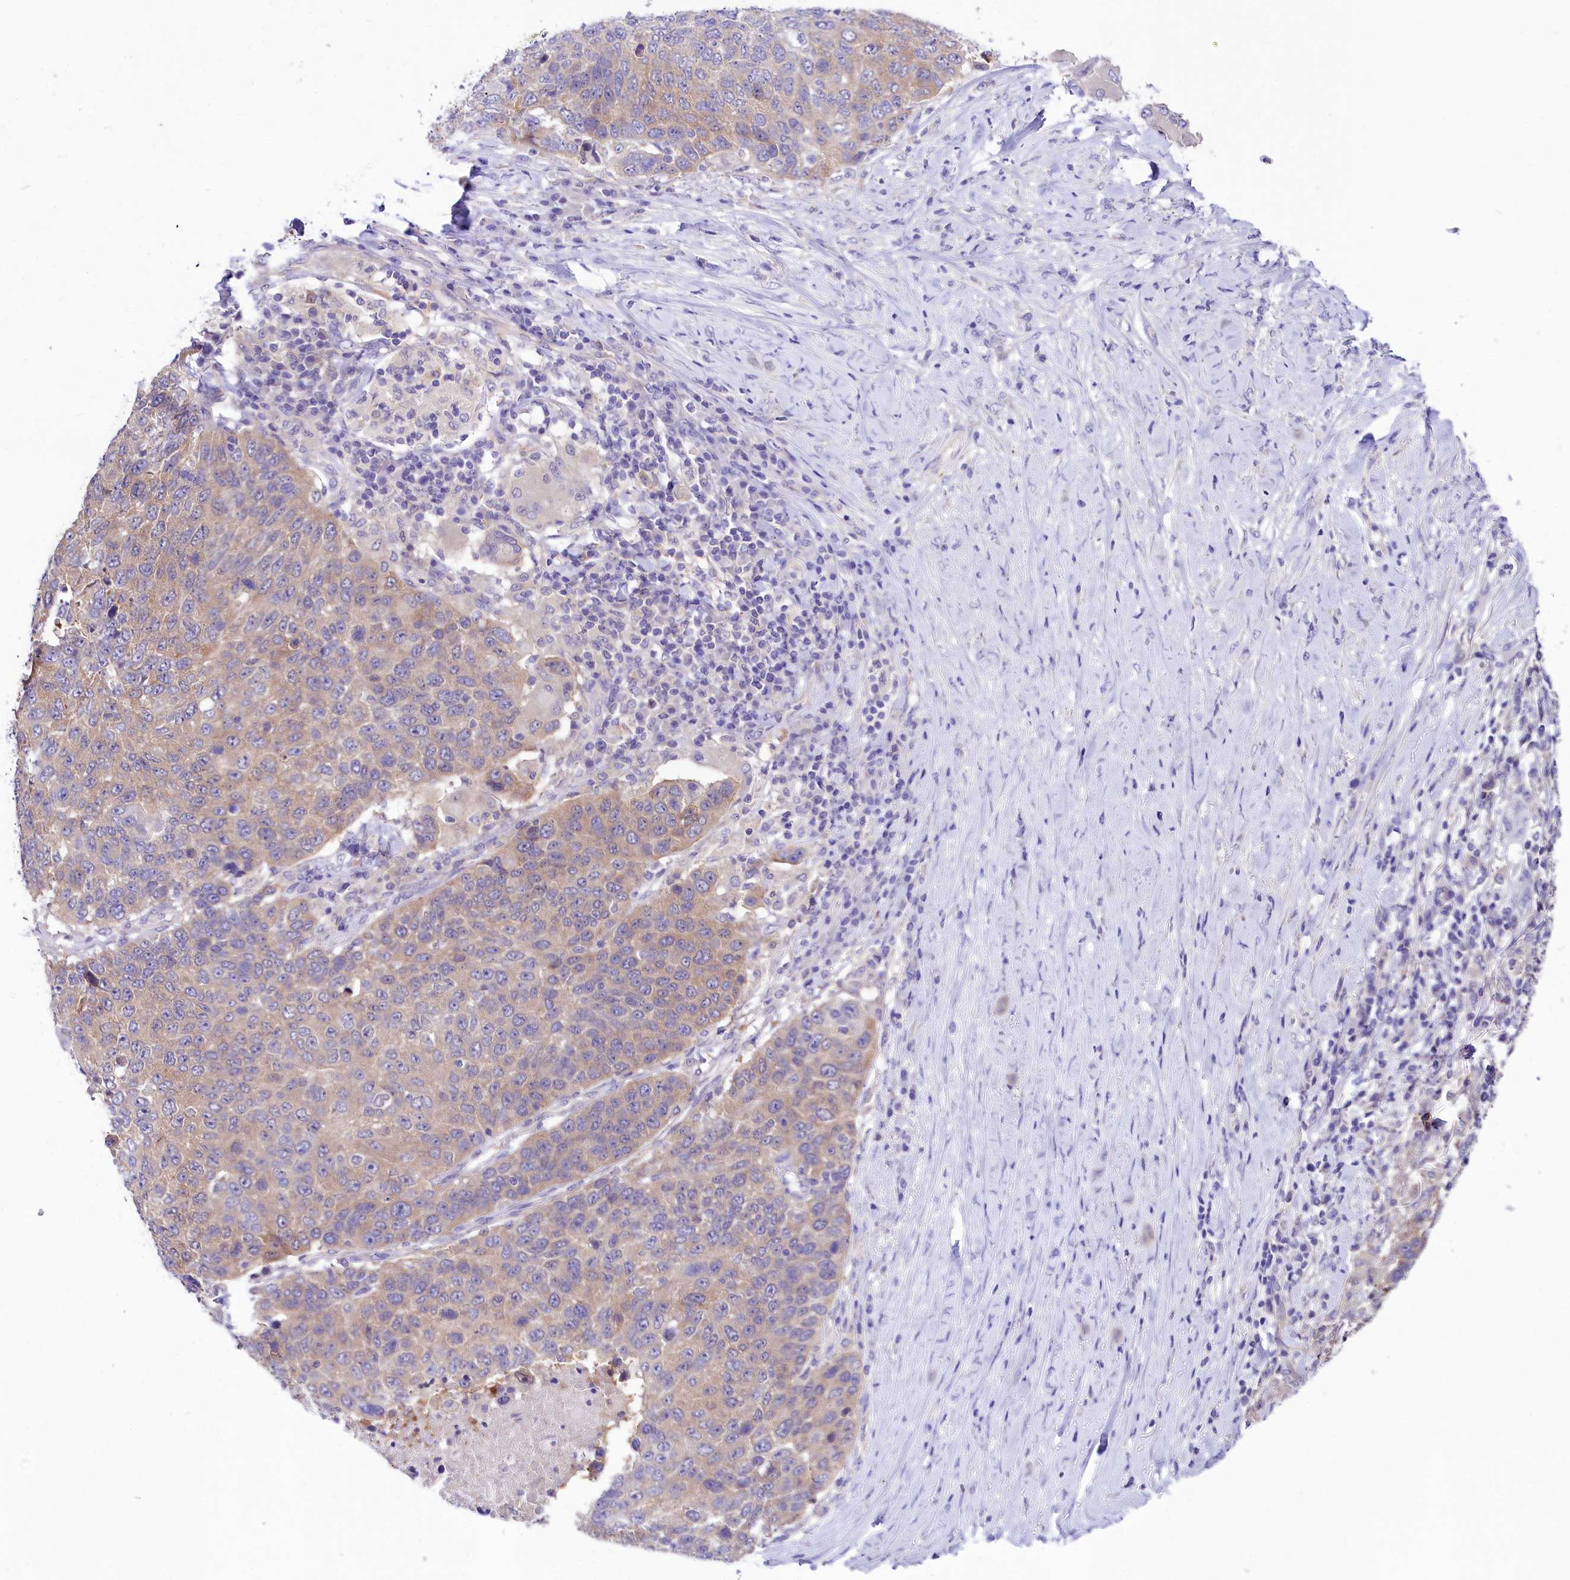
{"staining": {"intensity": "weak", "quantity": "<25%", "location": "cytoplasmic/membranous"}, "tissue": "lung cancer", "cell_type": "Tumor cells", "image_type": "cancer", "snomed": [{"axis": "morphology", "description": "Normal tissue, NOS"}, {"axis": "morphology", "description": "Squamous cell carcinoma, NOS"}, {"axis": "topography", "description": "Lymph node"}, {"axis": "topography", "description": "Lung"}], "caption": "A high-resolution micrograph shows IHC staining of squamous cell carcinoma (lung), which reveals no significant expression in tumor cells.", "gene": "ABHD5", "patient": {"sex": "male", "age": 66}}